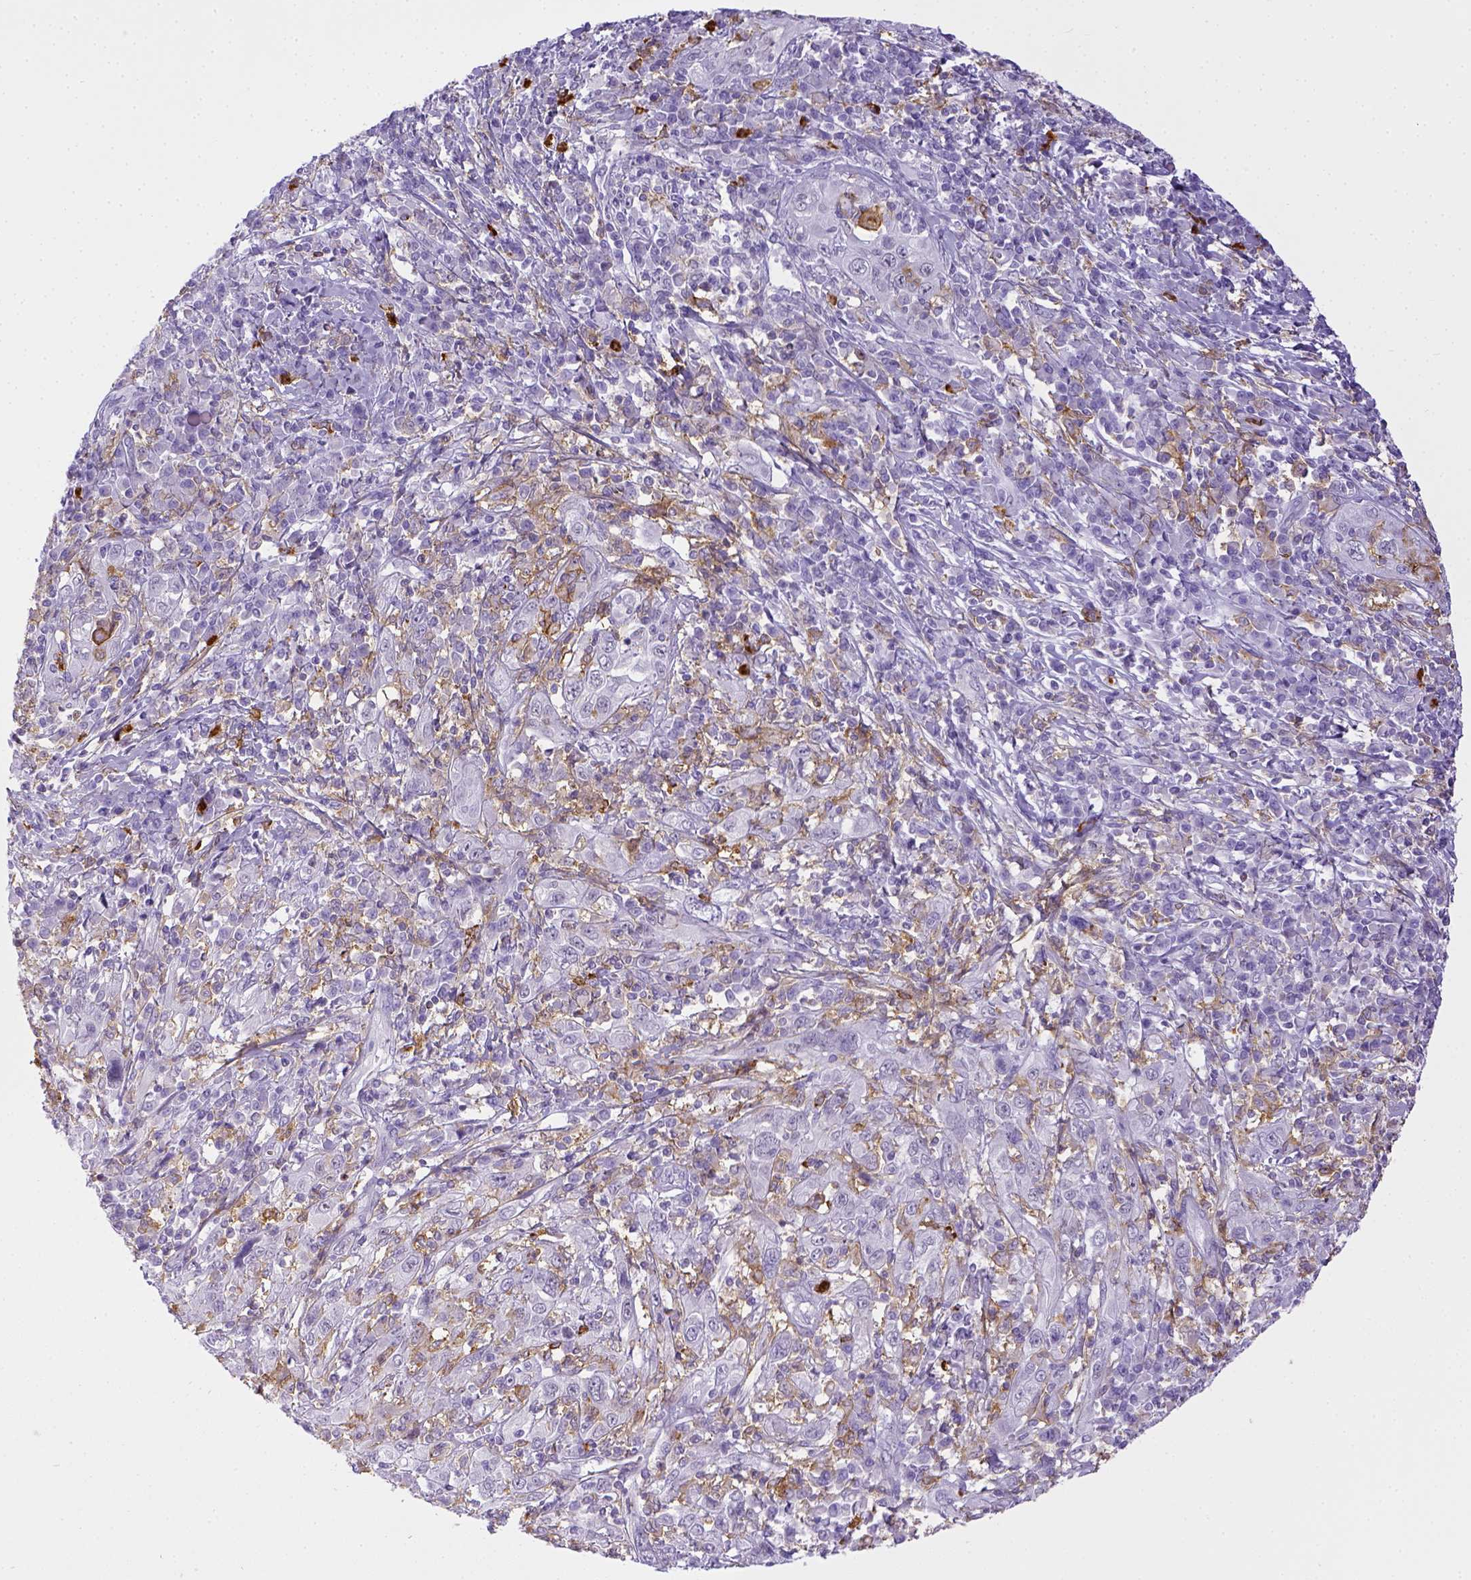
{"staining": {"intensity": "negative", "quantity": "none", "location": "none"}, "tissue": "cervical cancer", "cell_type": "Tumor cells", "image_type": "cancer", "snomed": [{"axis": "morphology", "description": "Squamous cell carcinoma, NOS"}, {"axis": "topography", "description": "Cervix"}], "caption": "There is no significant staining in tumor cells of cervical cancer.", "gene": "ITGAM", "patient": {"sex": "female", "age": 46}}